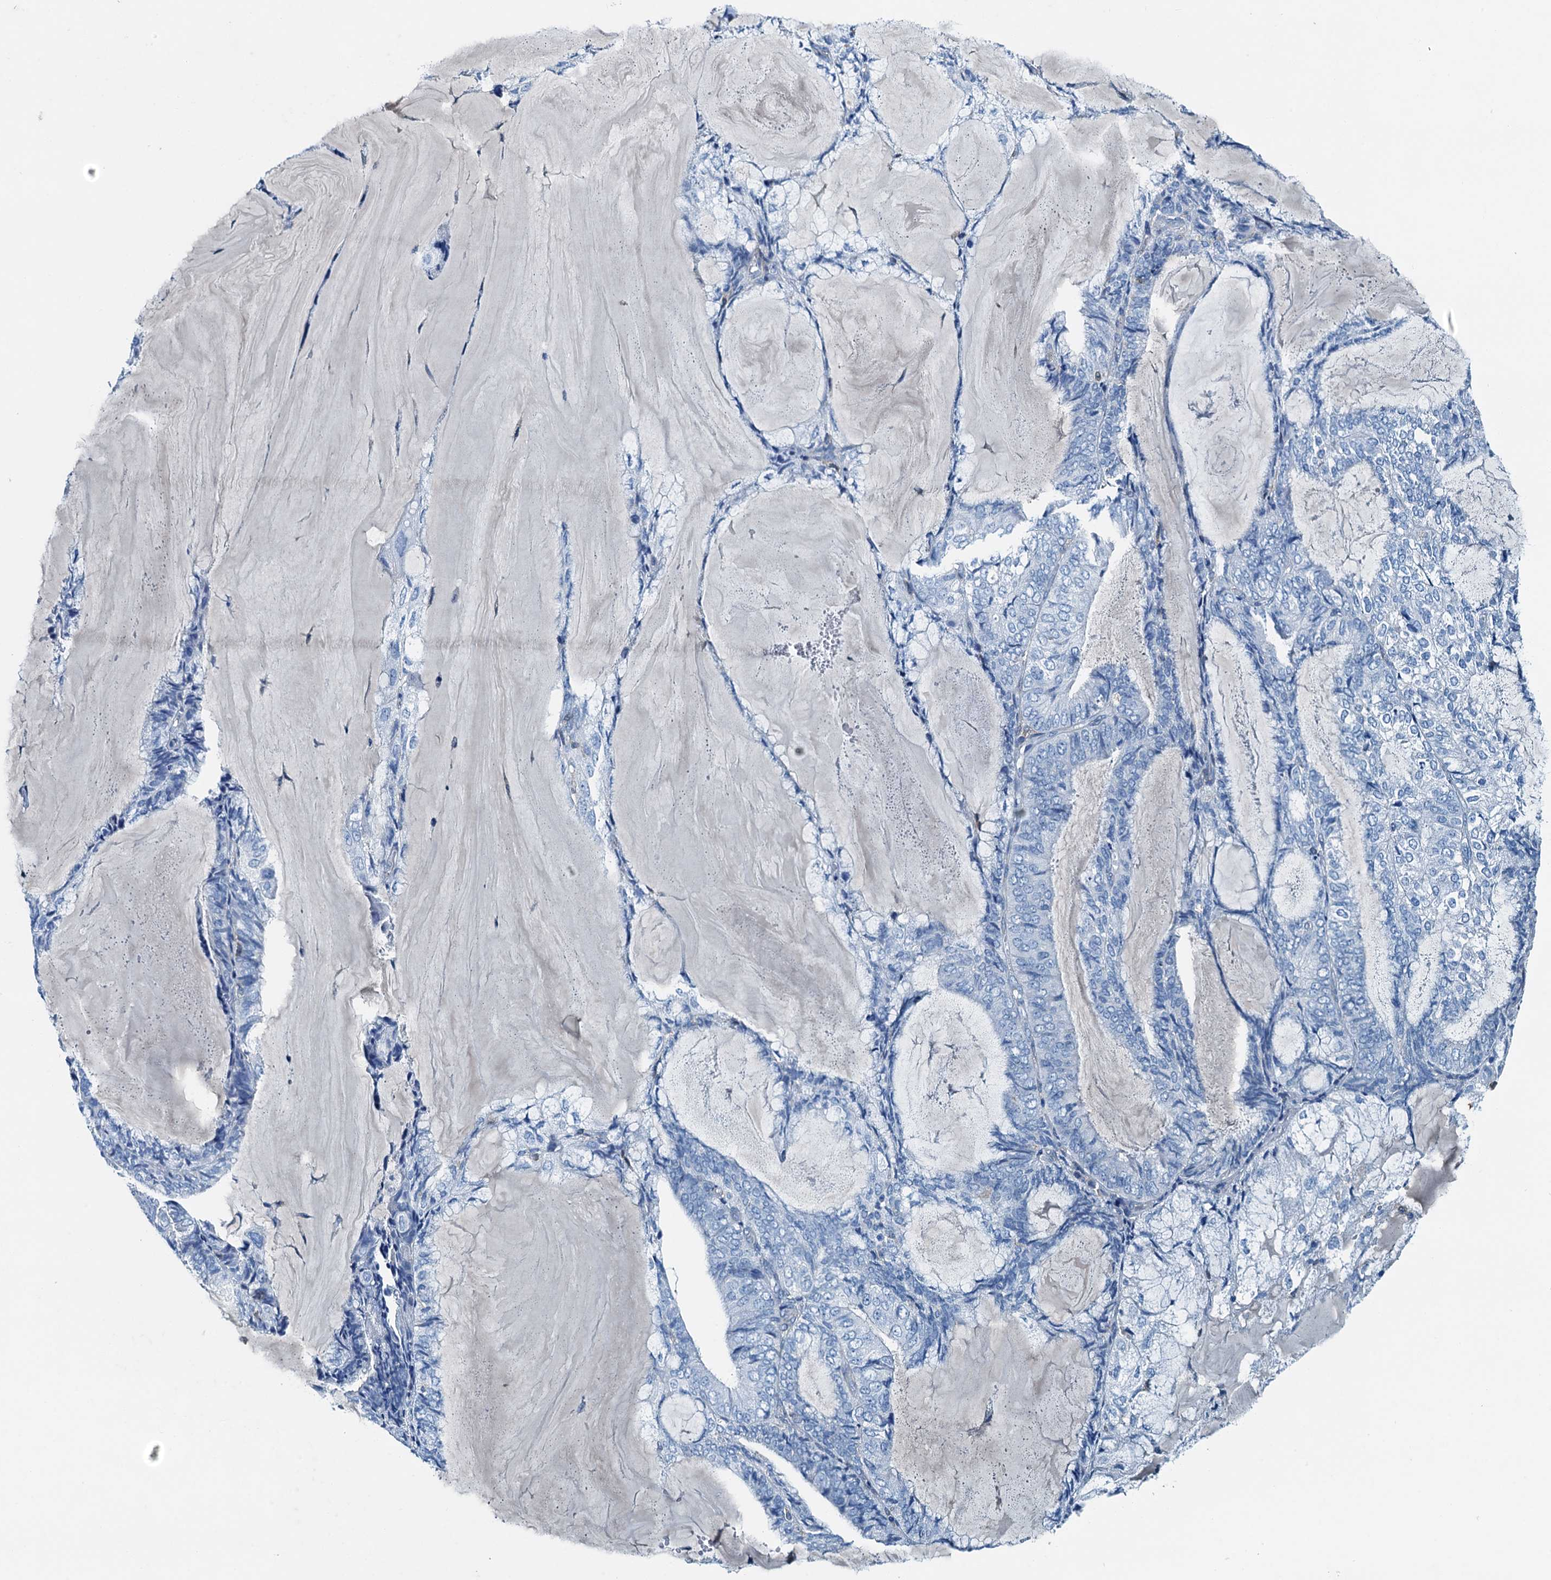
{"staining": {"intensity": "negative", "quantity": "none", "location": "none"}, "tissue": "endometrial cancer", "cell_type": "Tumor cells", "image_type": "cancer", "snomed": [{"axis": "morphology", "description": "Adenocarcinoma, NOS"}, {"axis": "topography", "description": "Endometrium"}], "caption": "Immunohistochemical staining of adenocarcinoma (endometrial) exhibits no significant staining in tumor cells.", "gene": "RAB3IL1", "patient": {"sex": "female", "age": 81}}